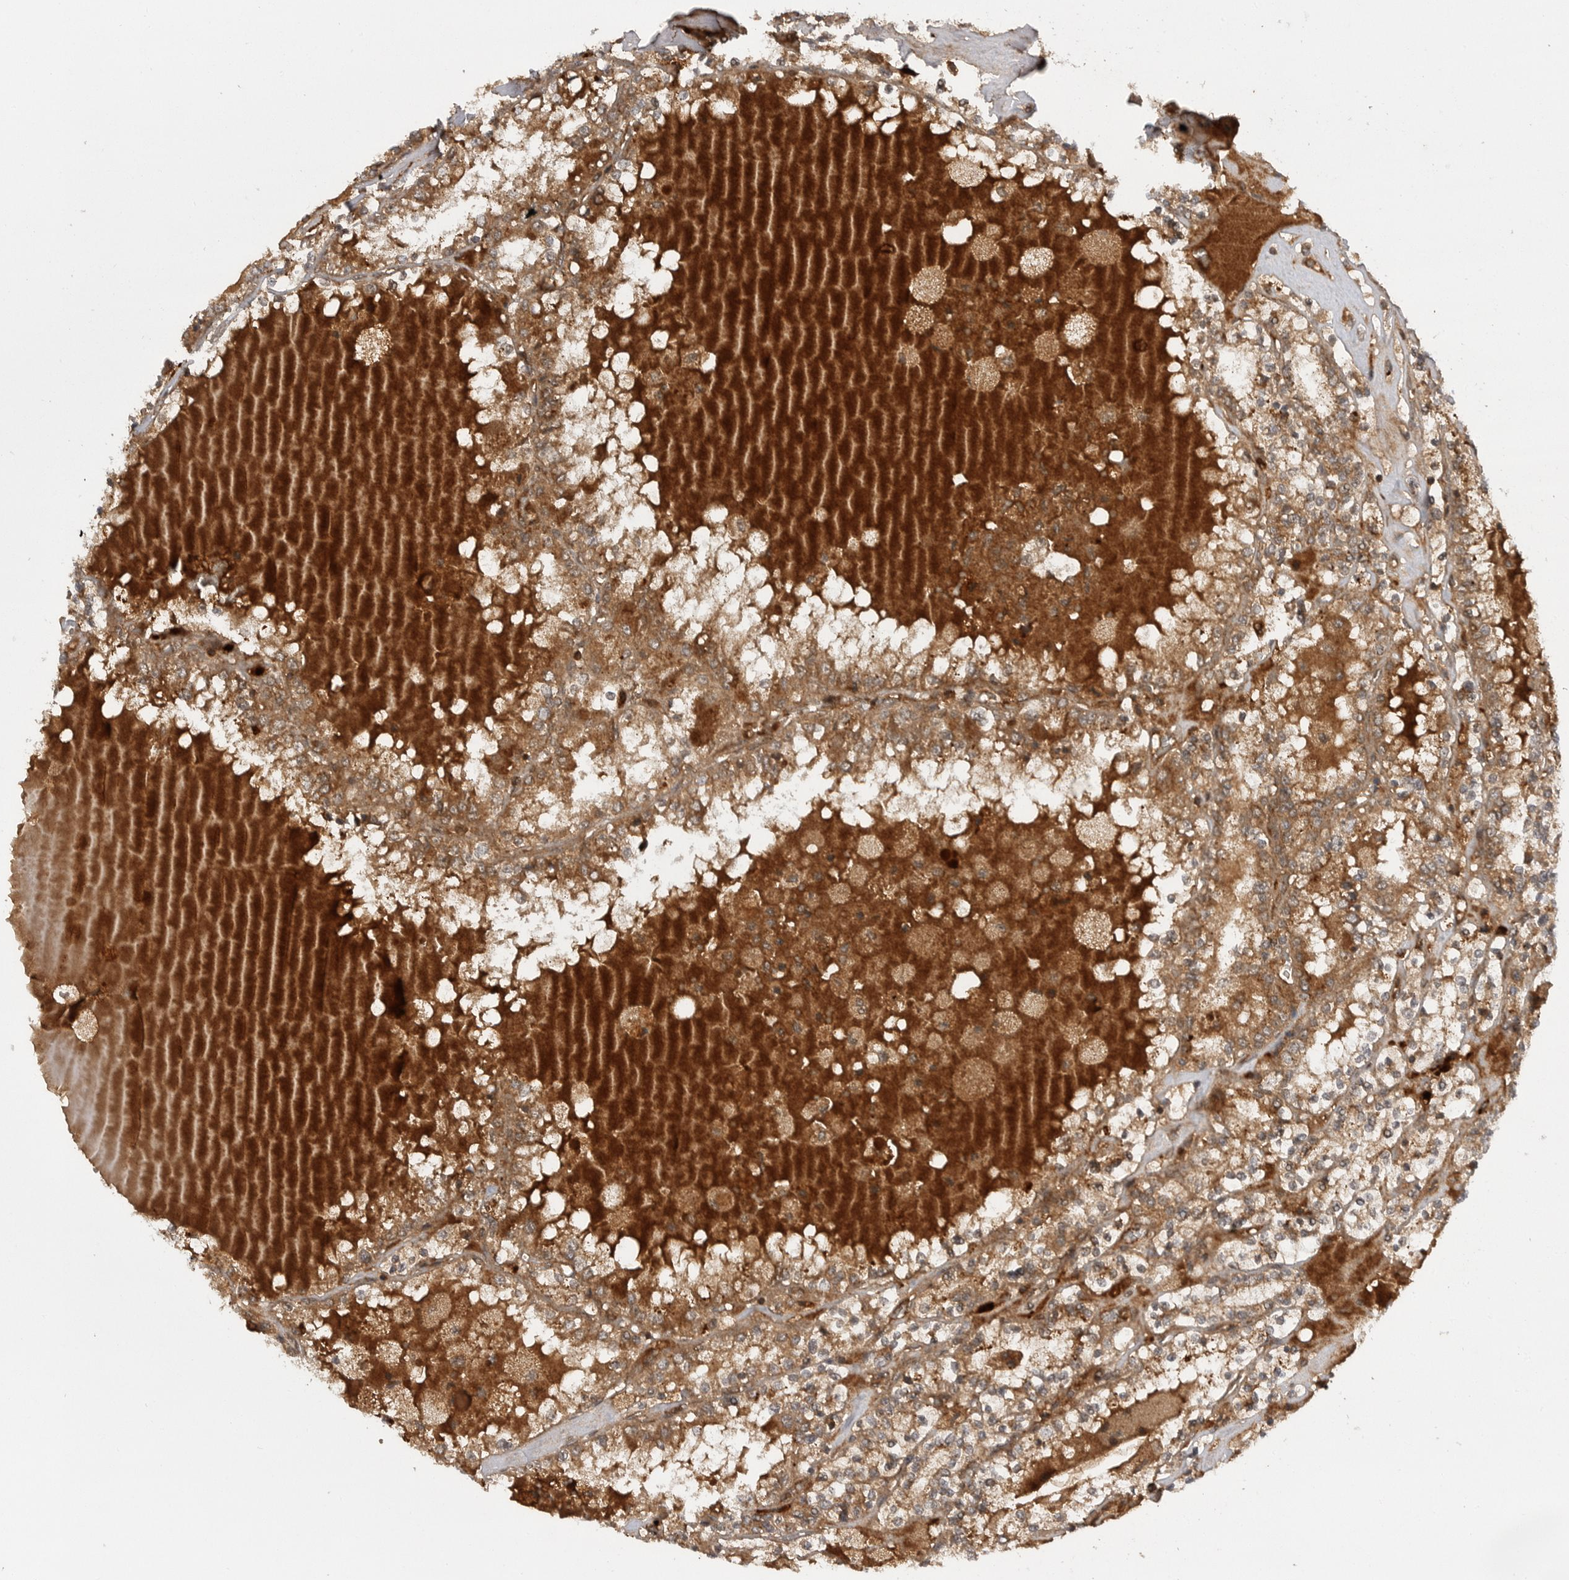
{"staining": {"intensity": "moderate", "quantity": ">75%", "location": "cytoplasmic/membranous"}, "tissue": "renal cancer", "cell_type": "Tumor cells", "image_type": "cancer", "snomed": [{"axis": "morphology", "description": "Adenocarcinoma, NOS"}, {"axis": "topography", "description": "Kidney"}], "caption": "Protein expression analysis of human adenocarcinoma (renal) reveals moderate cytoplasmic/membranous staining in about >75% of tumor cells.", "gene": "PRDX4", "patient": {"sex": "female", "age": 56}}